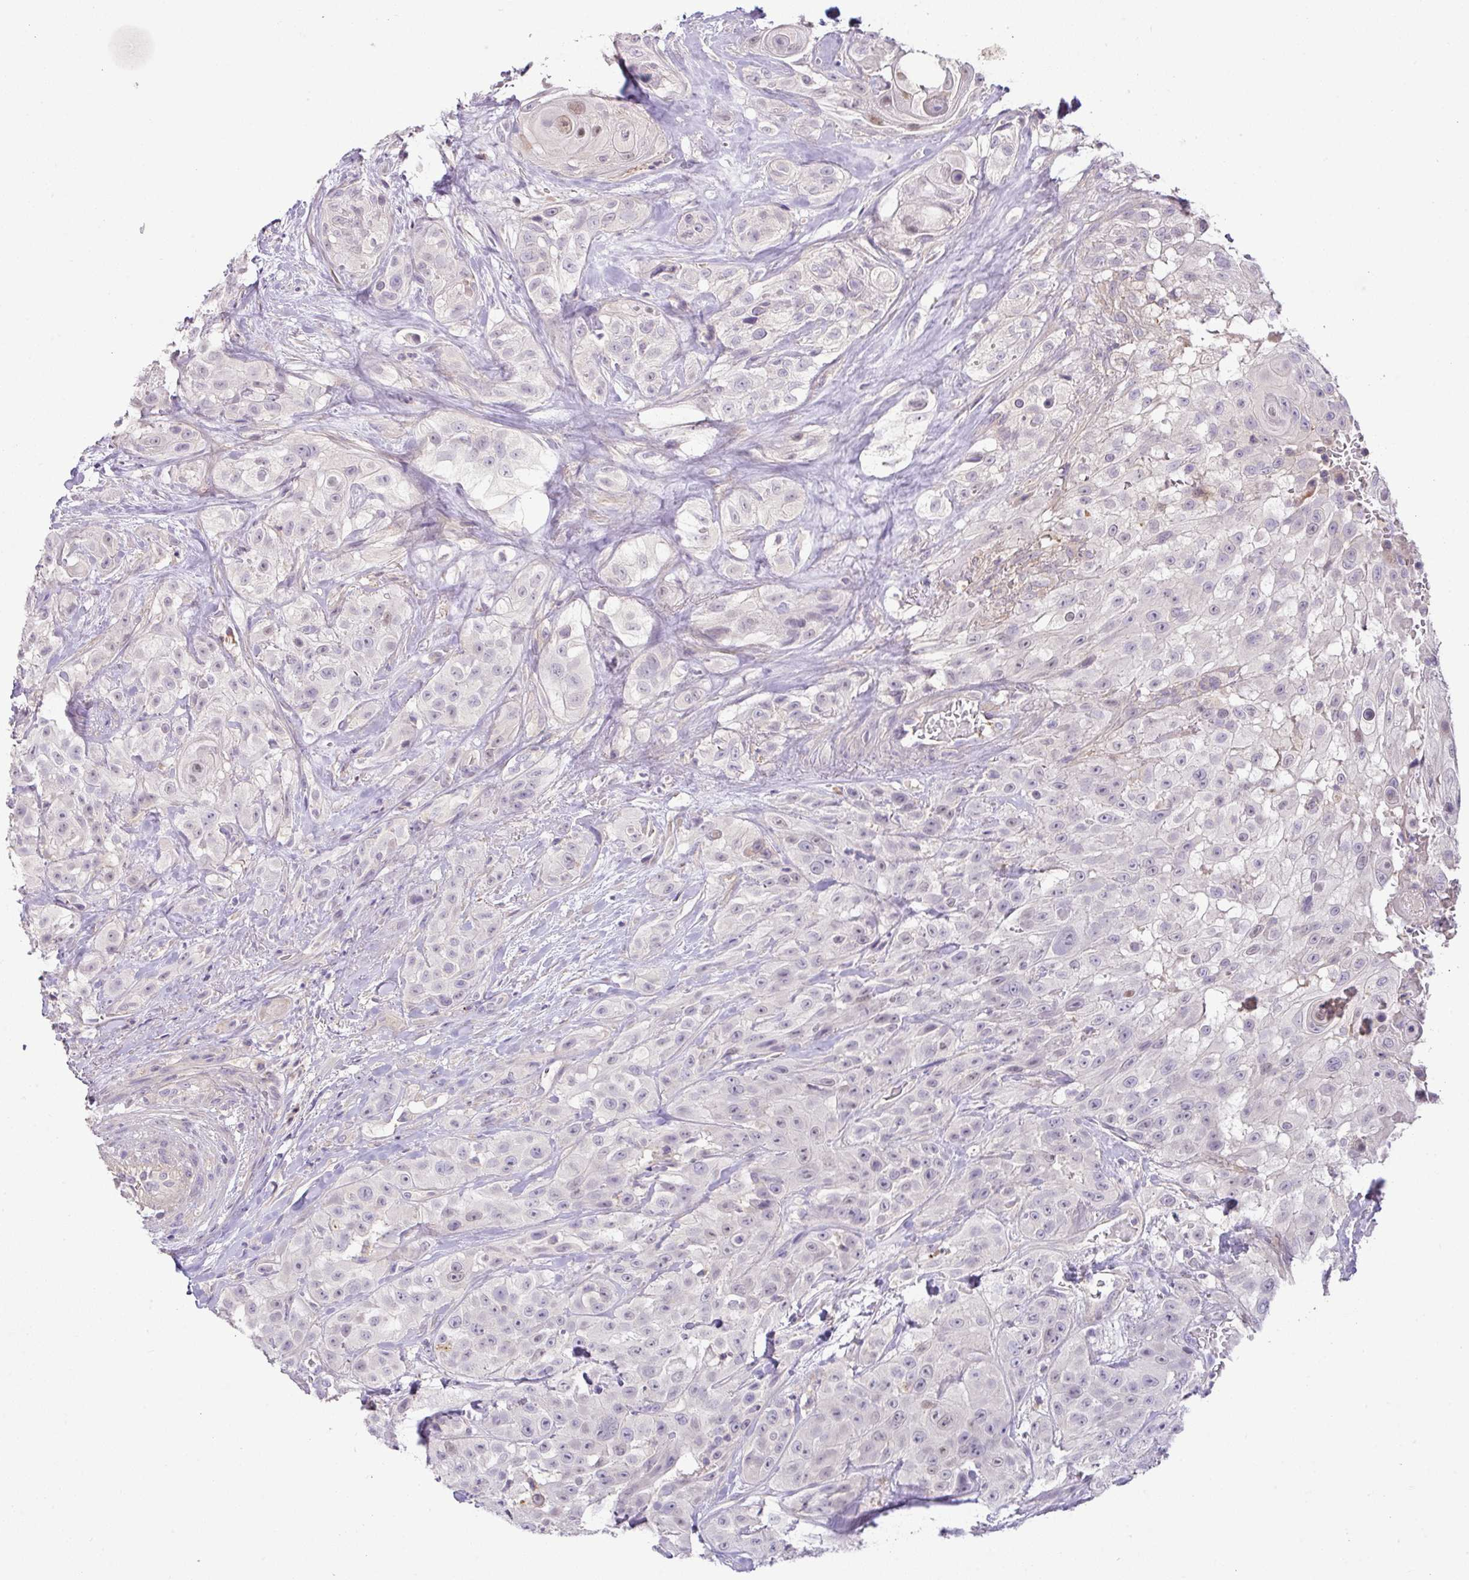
{"staining": {"intensity": "moderate", "quantity": "<25%", "location": "nuclear"}, "tissue": "head and neck cancer", "cell_type": "Tumor cells", "image_type": "cancer", "snomed": [{"axis": "morphology", "description": "Squamous cell carcinoma, NOS"}, {"axis": "topography", "description": "Head-Neck"}], "caption": "The histopathology image shows staining of head and neck squamous cell carcinoma, revealing moderate nuclear protein positivity (brown color) within tumor cells.", "gene": "HOXC13", "patient": {"sex": "male", "age": 83}}